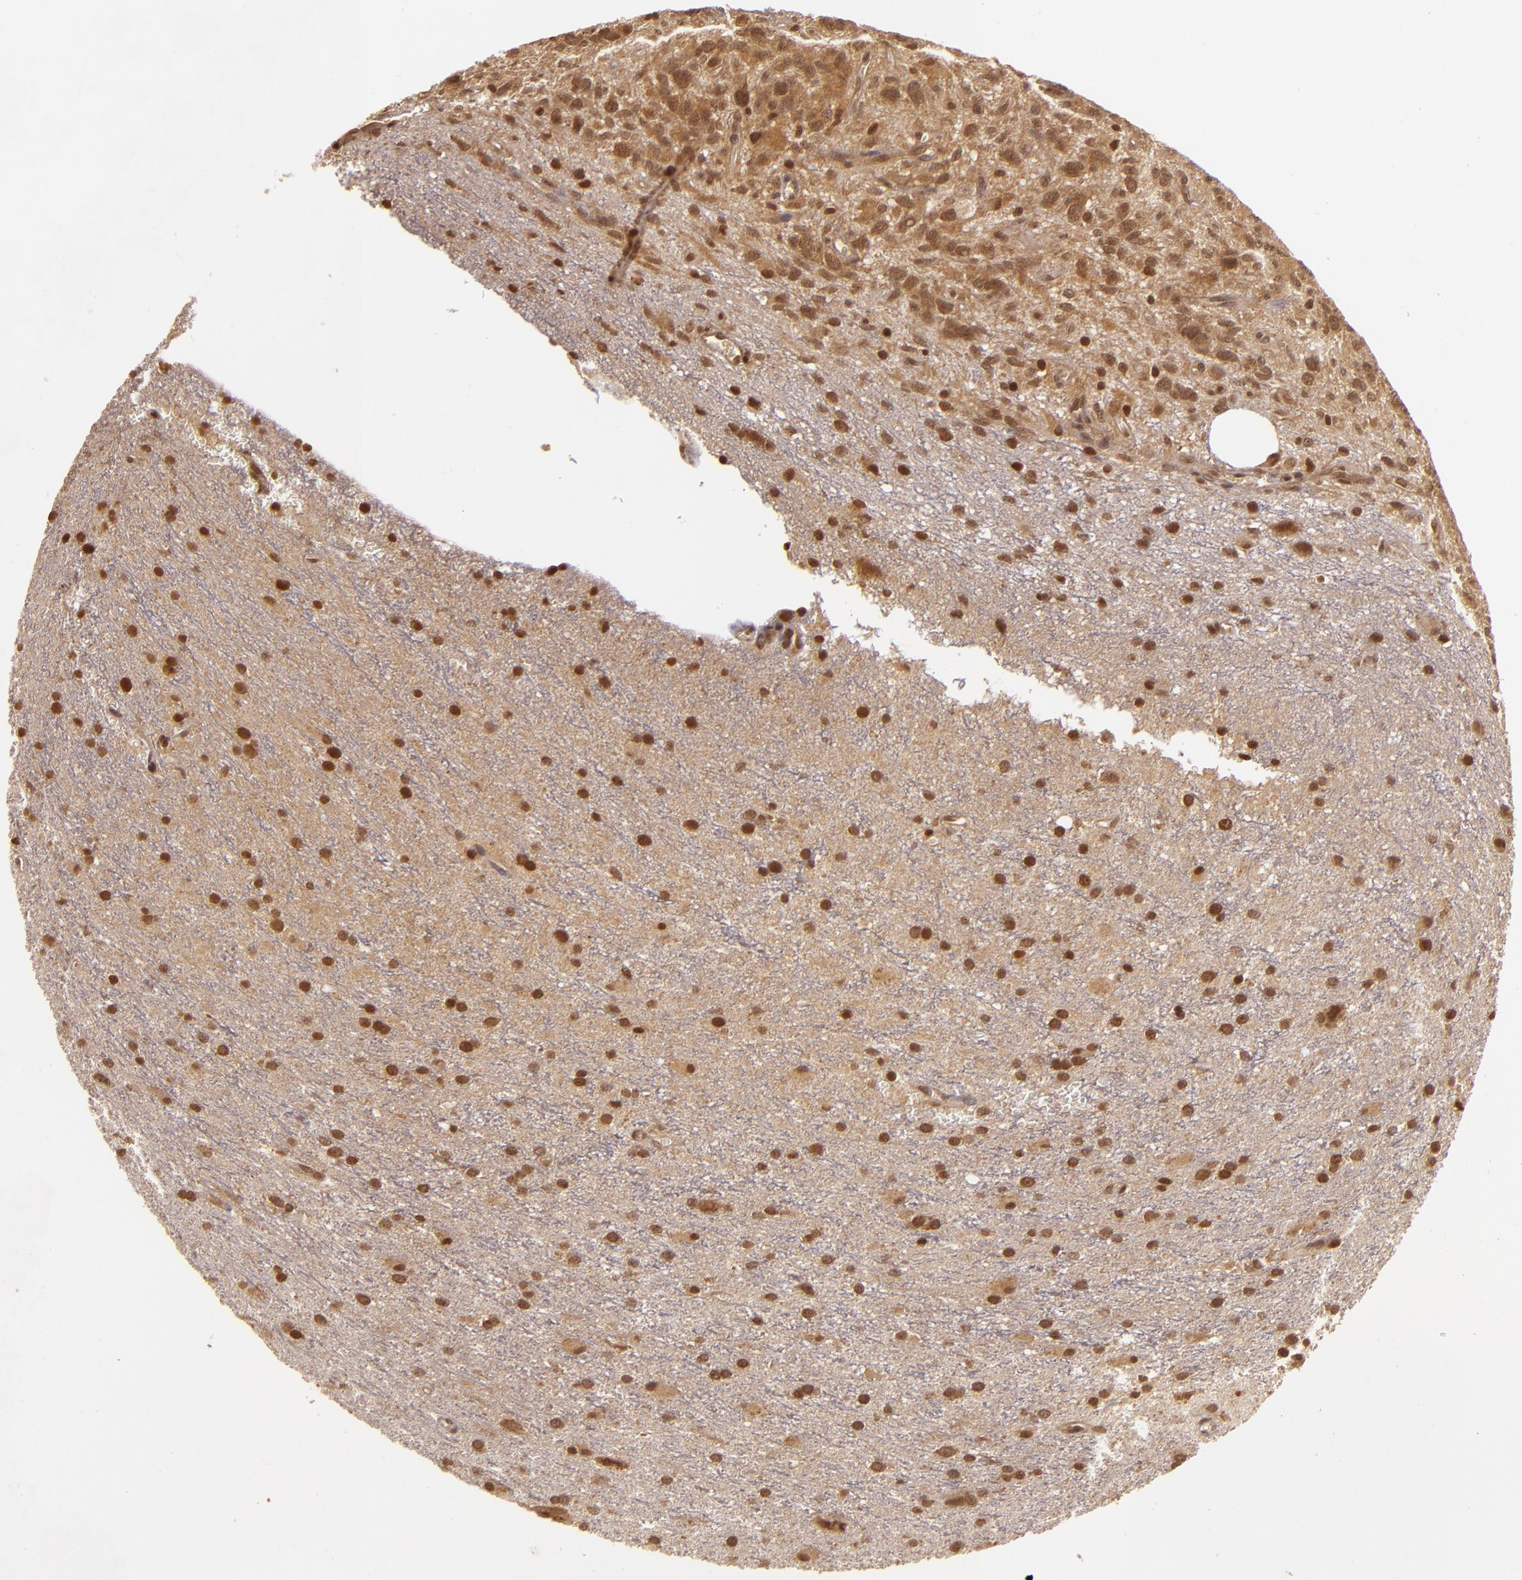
{"staining": {"intensity": "moderate", "quantity": ">75%", "location": "cytoplasmic/membranous,nuclear"}, "tissue": "glioma", "cell_type": "Tumor cells", "image_type": "cancer", "snomed": [{"axis": "morphology", "description": "Glioma, malignant, Low grade"}, {"axis": "topography", "description": "Brain"}], "caption": "About >75% of tumor cells in human glioma demonstrate moderate cytoplasmic/membranous and nuclear protein expression as visualized by brown immunohistochemical staining.", "gene": "TXNRD2", "patient": {"sex": "female", "age": 15}}